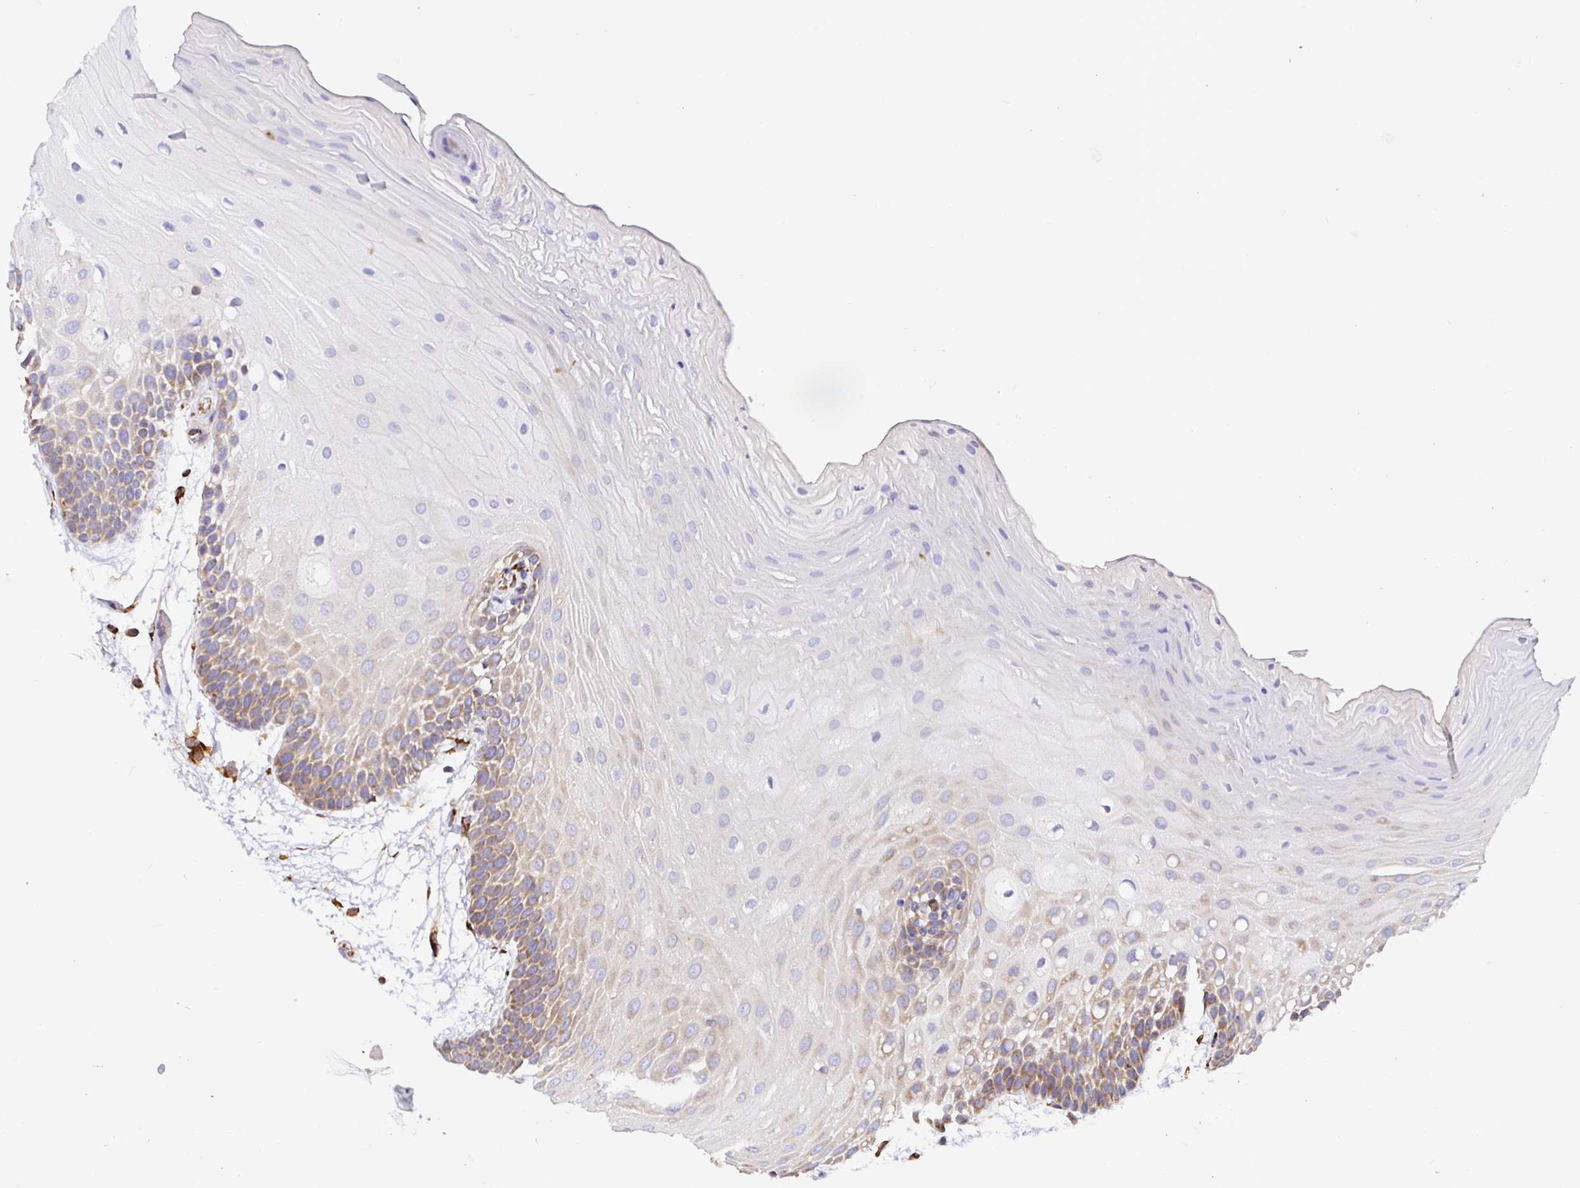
{"staining": {"intensity": "moderate", "quantity": "<25%", "location": "cytoplasmic/membranous"}, "tissue": "oral mucosa", "cell_type": "Squamous epithelial cells", "image_type": "normal", "snomed": [{"axis": "morphology", "description": "Normal tissue, NOS"}, {"axis": "morphology", "description": "Squamous cell carcinoma, NOS"}, {"axis": "topography", "description": "Oral tissue"}, {"axis": "topography", "description": "Tounge, NOS"}, {"axis": "topography", "description": "Head-Neck"}], "caption": "This histopathology image demonstrates benign oral mucosa stained with immunohistochemistry (IHC) to label a protein in brown. The cytoplasmic/membranous of squamous epithelial cells show moderate positivity for the protein. Nuclei are counter-stained blue.", "gene": "MAOA", "patient": {"sex": "male", "age": 62}}